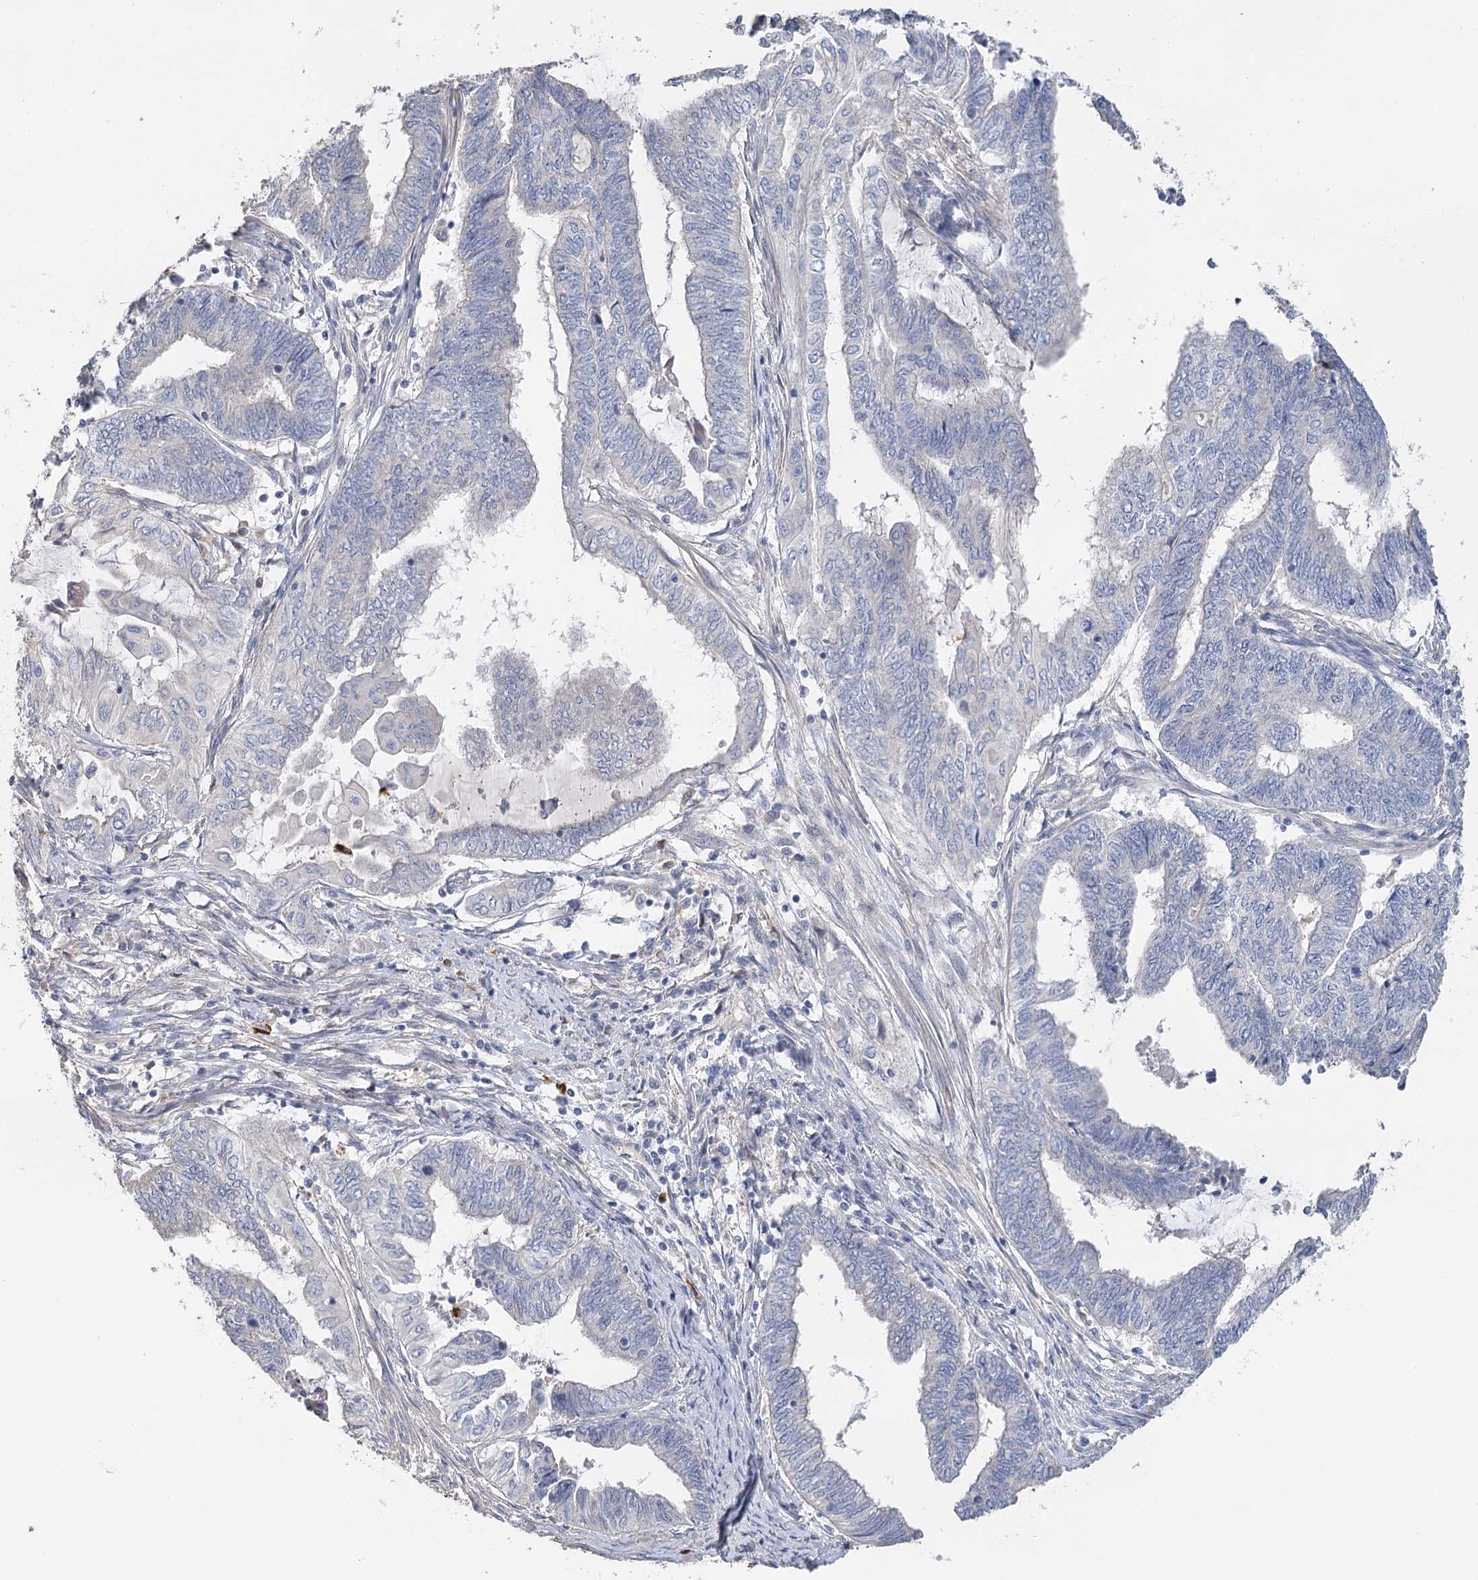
{"staining": {"intensity": "negative", "quantity": "none", "location": "none"}, "tissue": "endometrial cancer", "cell_type": "Tumor cells", "image_type": "cancer", "snomed": [{"axis": "morphology", "description": "Adenocarcinoma, NOS"}, {"axis": "topography", "description": "Uterus"}, {"axis": "topography", "description": "Endometrium"}], "caption": "High magnification brightfield microscopy of endometrial cancer (adenocarcinoma) stained with DAB (brown) and counterstained with hematoxylin (blue): tumor cells show no significant staining.", "gene": "EPB41L5", "patient": {"sex": "female", "age": 70}}